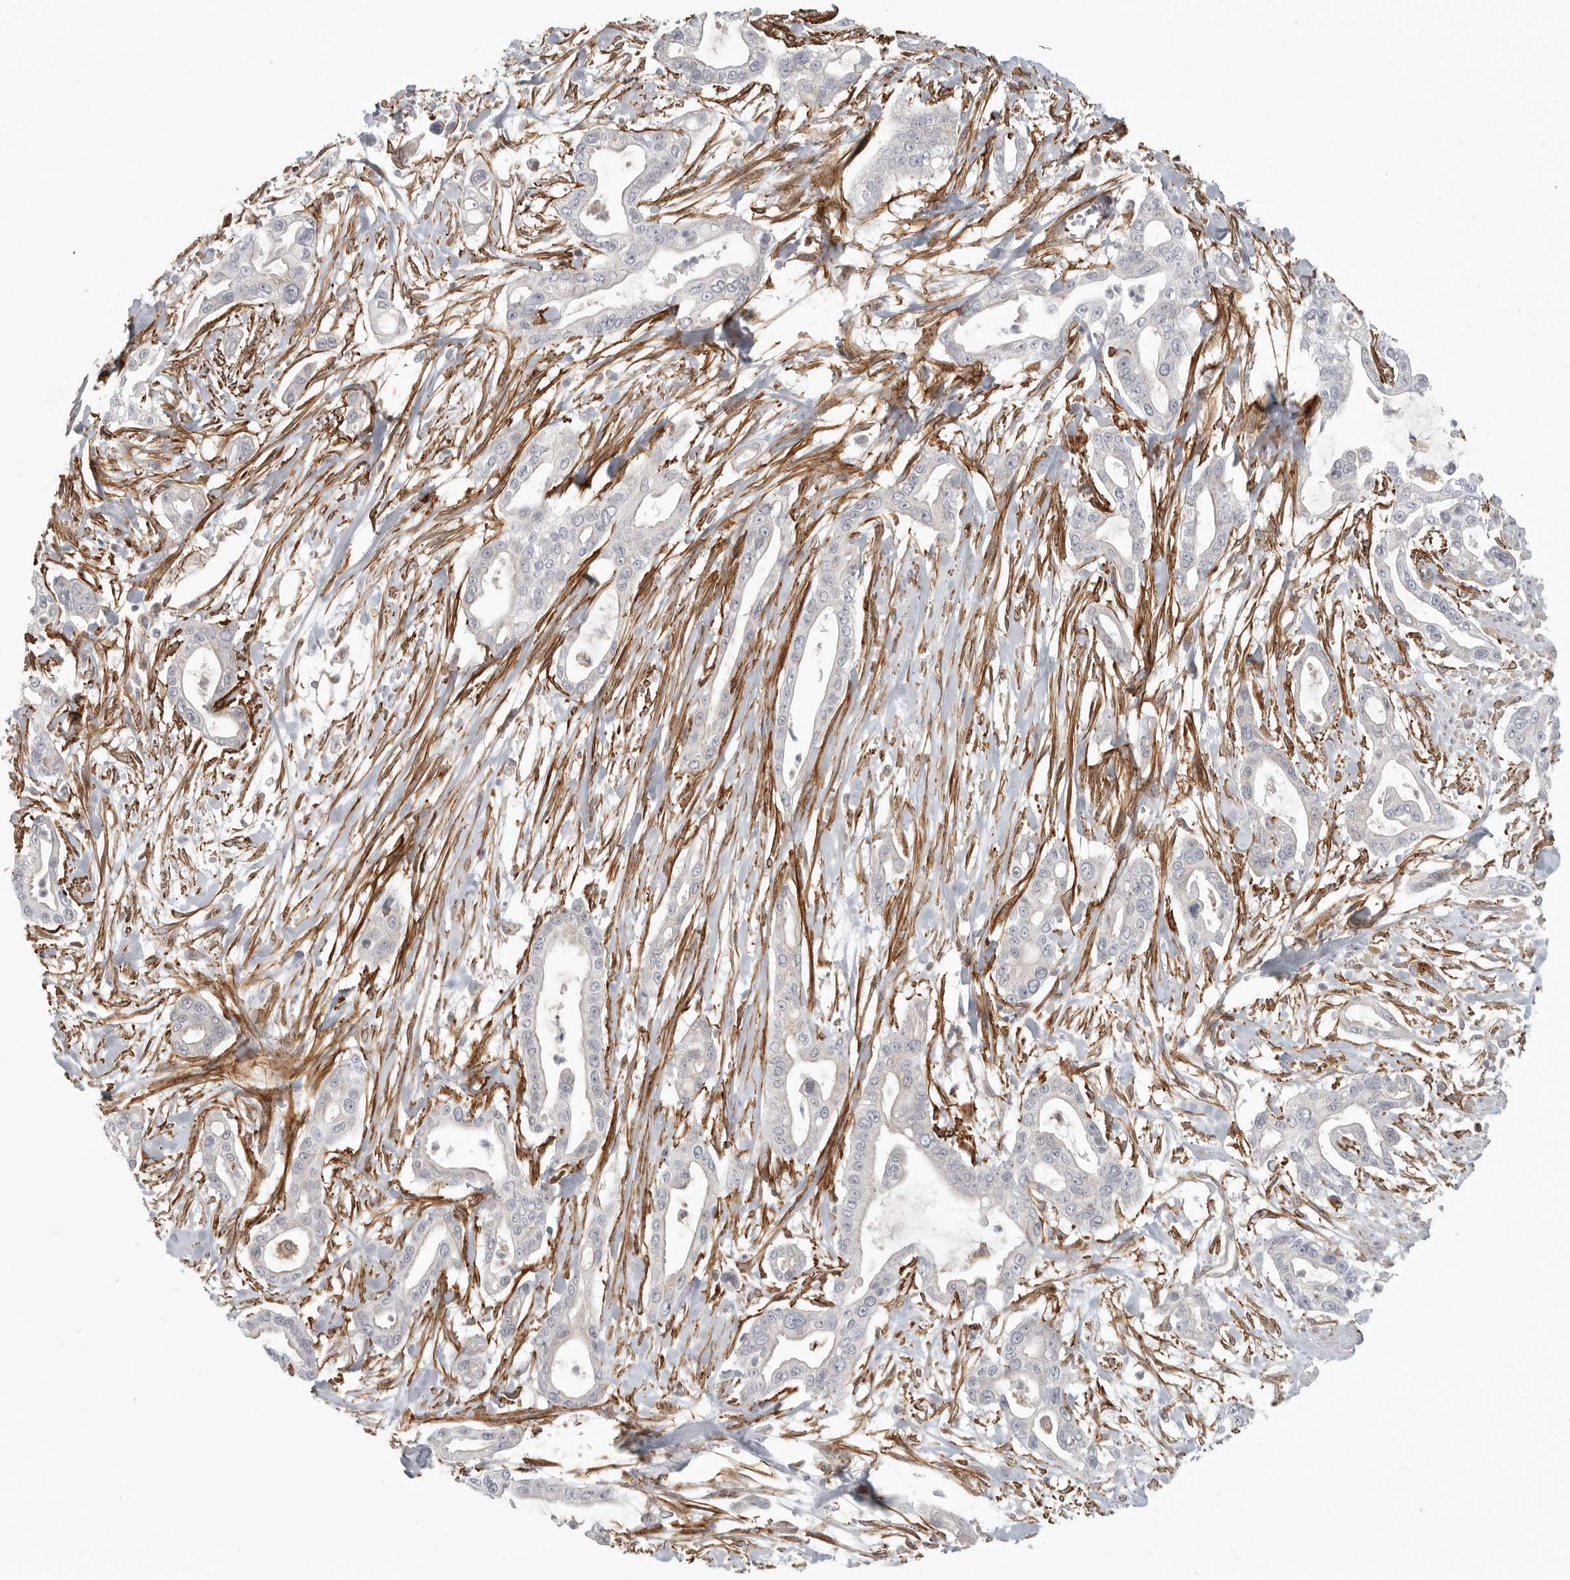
{"staining": {"intensity": "negative", "quantity": "none", "location": "none"}, "tissue": "pancreatic cancer", "cell_type": "Tumor cells", "image_type": "cancer", "snomed": [{"axis": "morphology", "description": "Adenocarcinoma, NOS"}, {"axis": "topography", "description": "Pancreas"}], "caption": "A histopathology image of pancreatic cancer (adenocarcinoma) stained for a protein reveals no brown staining in tumor cells.", "gene": "LONRF1", "patient": {"sex": "male", "age": 68}}